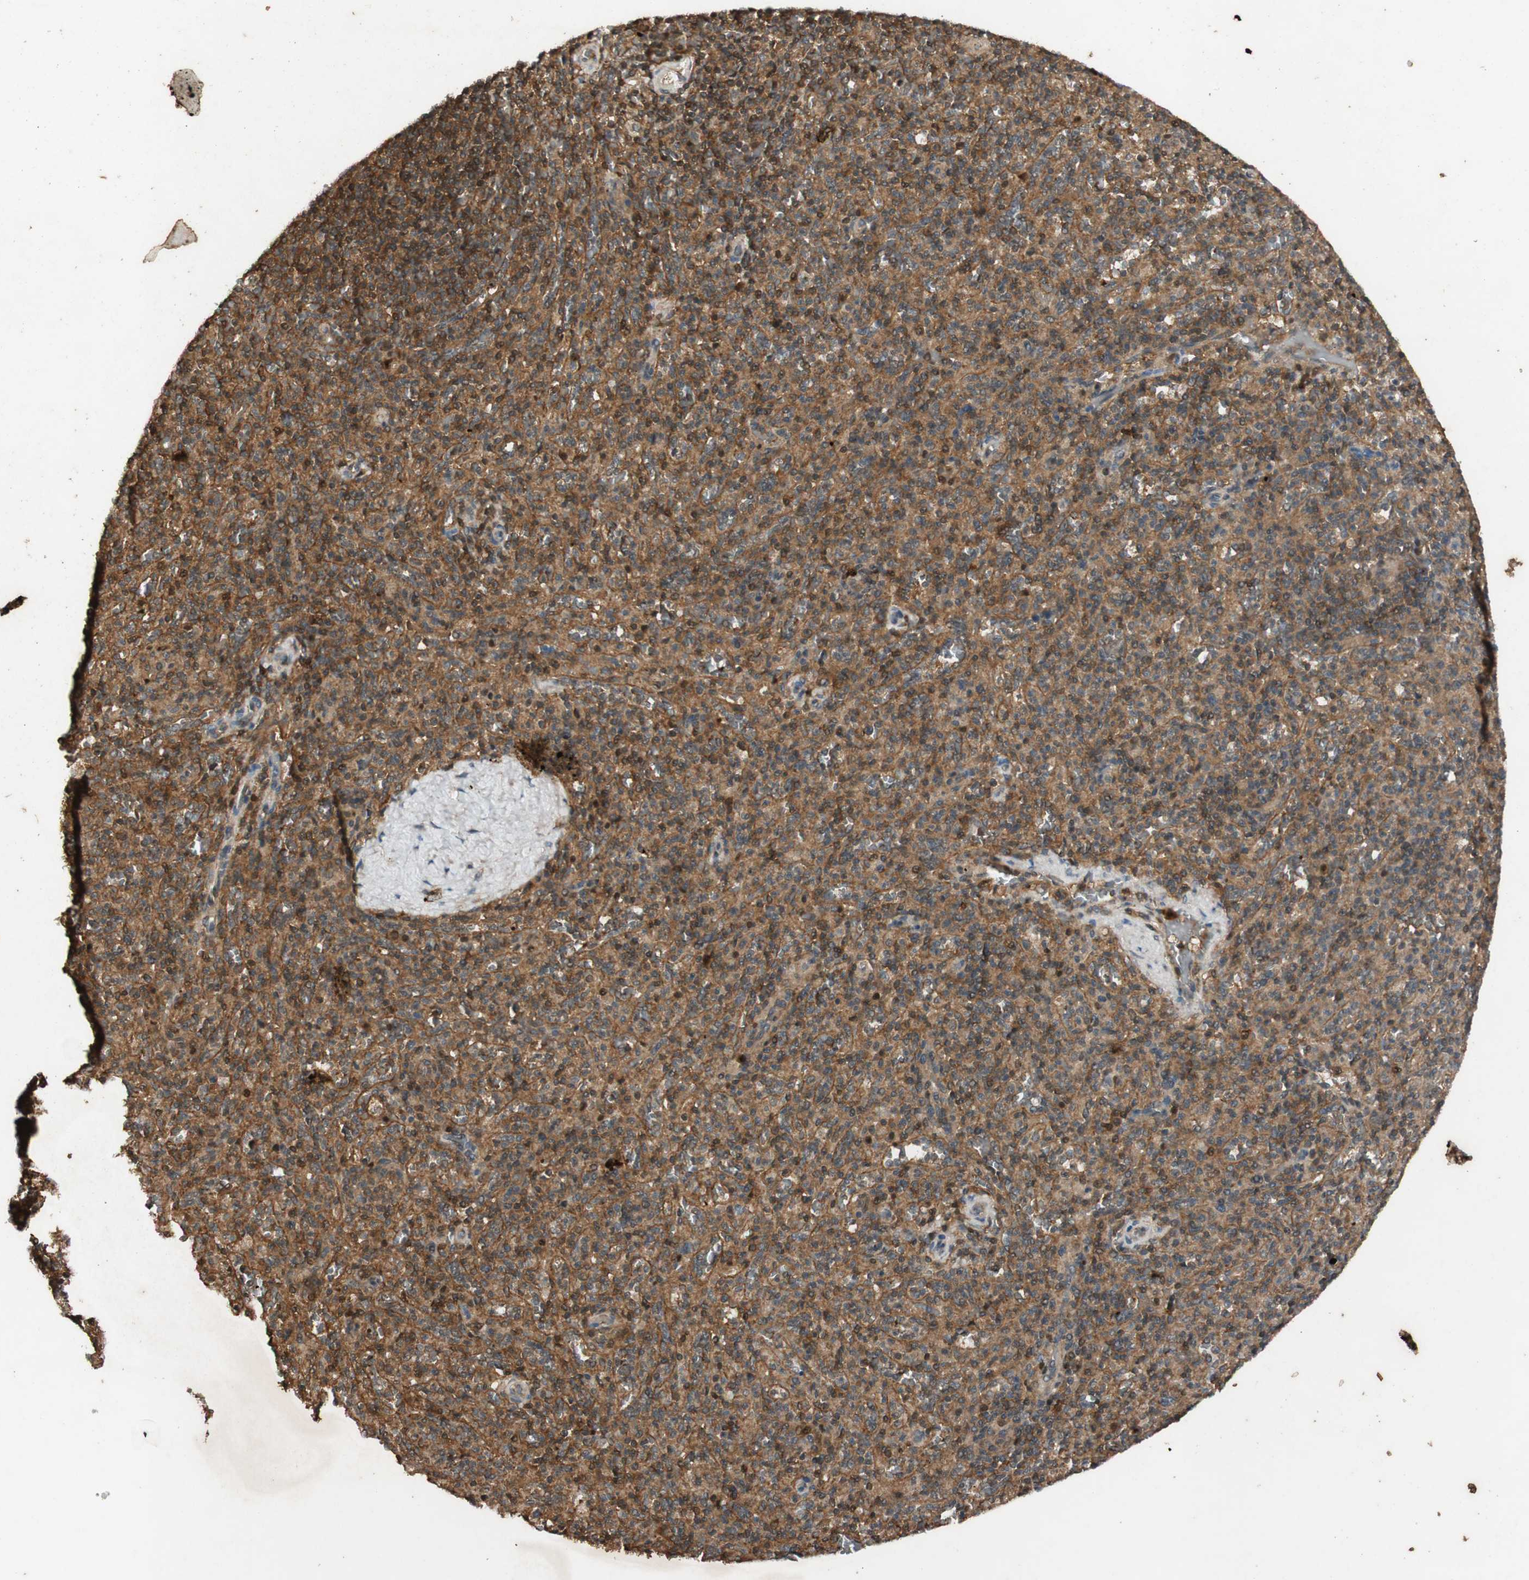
{"staining": {"intensity": "moderate", "quantity": ">75%", "location": "cytoplasmic/membranous"}, "tissue": "spleen", "cell_type": "Cells in red pulp", "image_type": "normal", "snomed": [{"axis": "morphology", "description": "Normal tissue, NOS"}, {"axis": "topography", "description": "Spleen"}], "caption": "About >75% of cells in red pulp in benign human spleen demonstrate moderate cytoplasmic/membranous protein staining as visualized by brown immunohistochemical staining.", "gene": "EPHA8", "patient": {"sex": "male", "age": 36}}